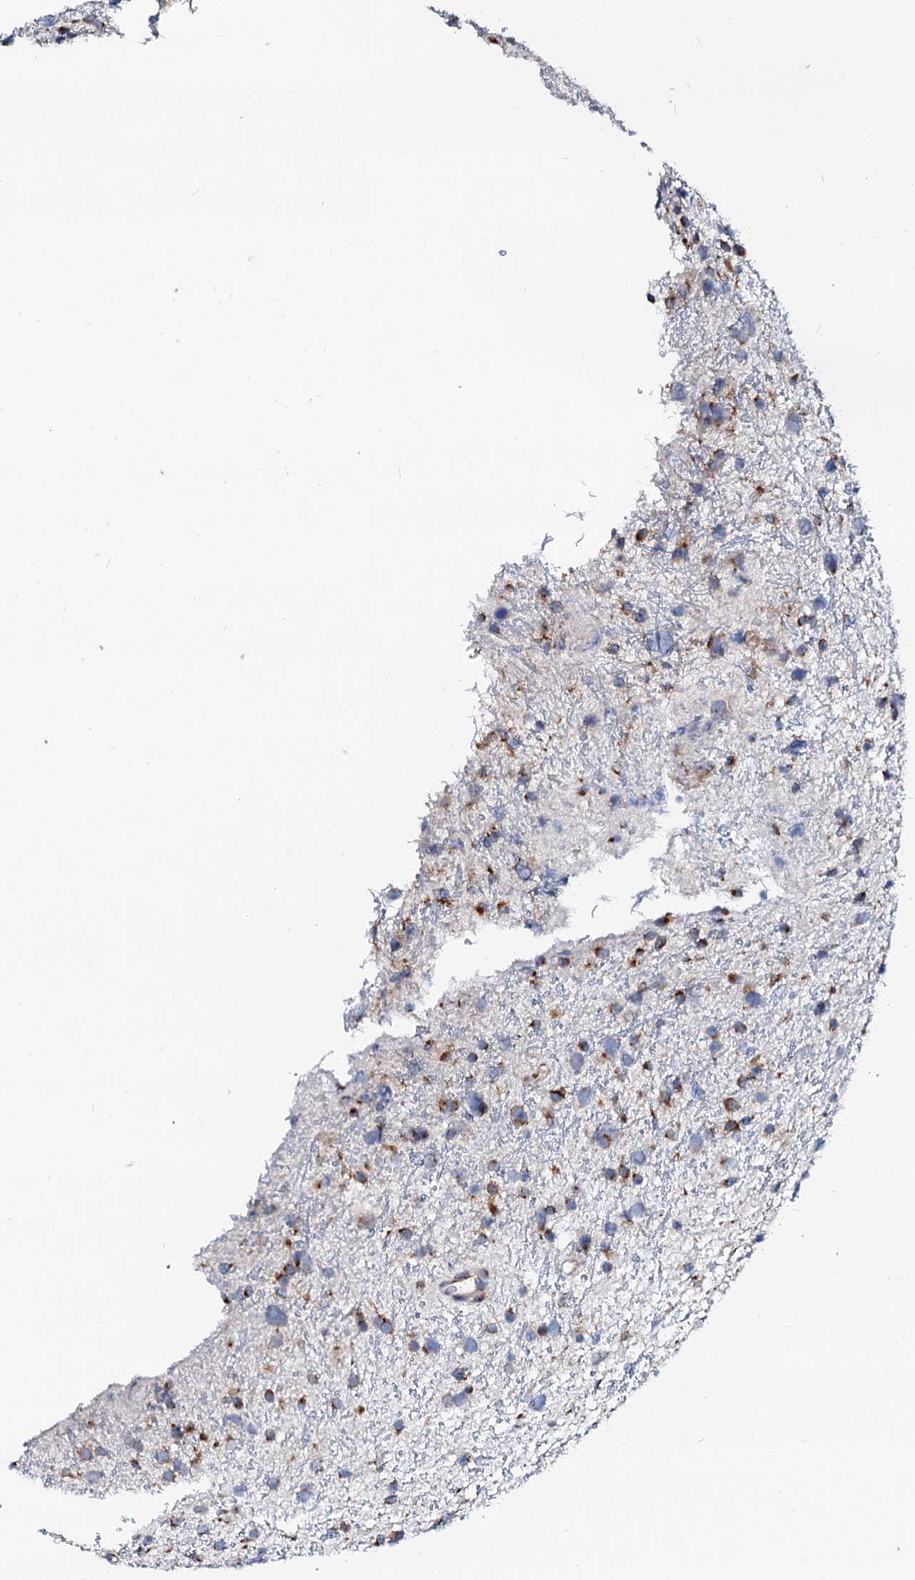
{"staining": {"intensity": "strong", "quantity": ">75%", "location": "cytoplasmic/membranous"}, "tissue": "glioma", "cell_type": "Tumor cells", "image_type": "cancer", "snomed": [{"axis": "morphology", "description": "Glioma, malignant, Low grade"}, {"axis": "topography", "description": "Cerebral cortex"}], "caption": "Malignant low-grade glioma tissue exhibits strong cytoplasmic/membranous staining in about >75% of tumor cells (IHC, brightfield microscopy, high magnification).", "gene": "LMAN1", "patient": {"sex": "female", "age": 39}}